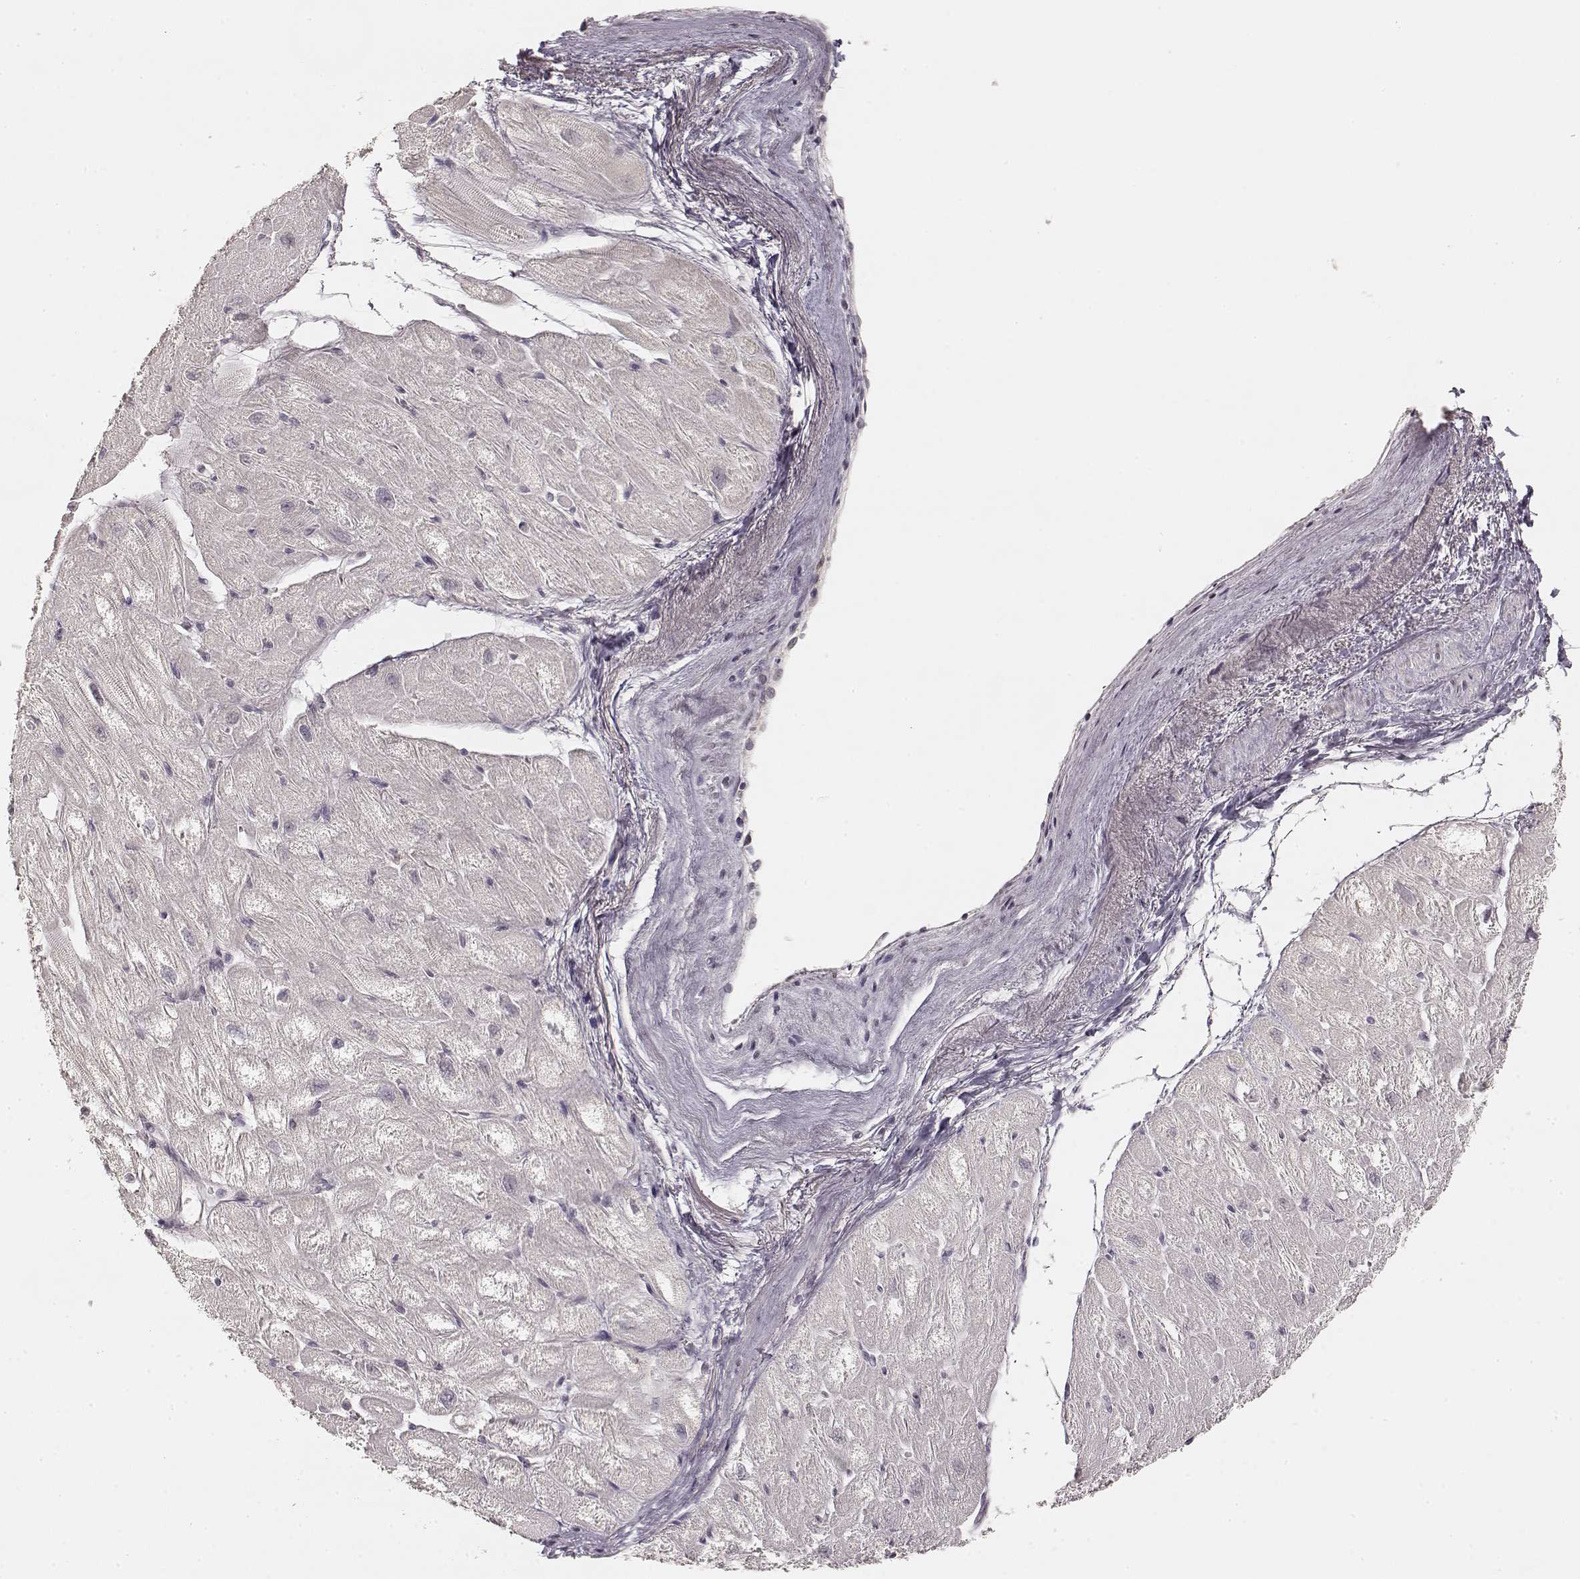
{"staining": {"intensity": "negative", "quantity": "none", "location": "none"}, "tissue": "heart muscle", "cell_type": "Cardiomyocytes", "image_type": "normal", "snomed": [{"axis": "morphology", "description": "Normal tissue, NOS"}, {"axis": "topography", "description": "Heart"}], "caption": "Histopathology image shows no significant protein positivity in cardiomyocytes of benign heart muscle.", "gene": "LAMC2", "patient": {"sex": "male", "age": 61}}